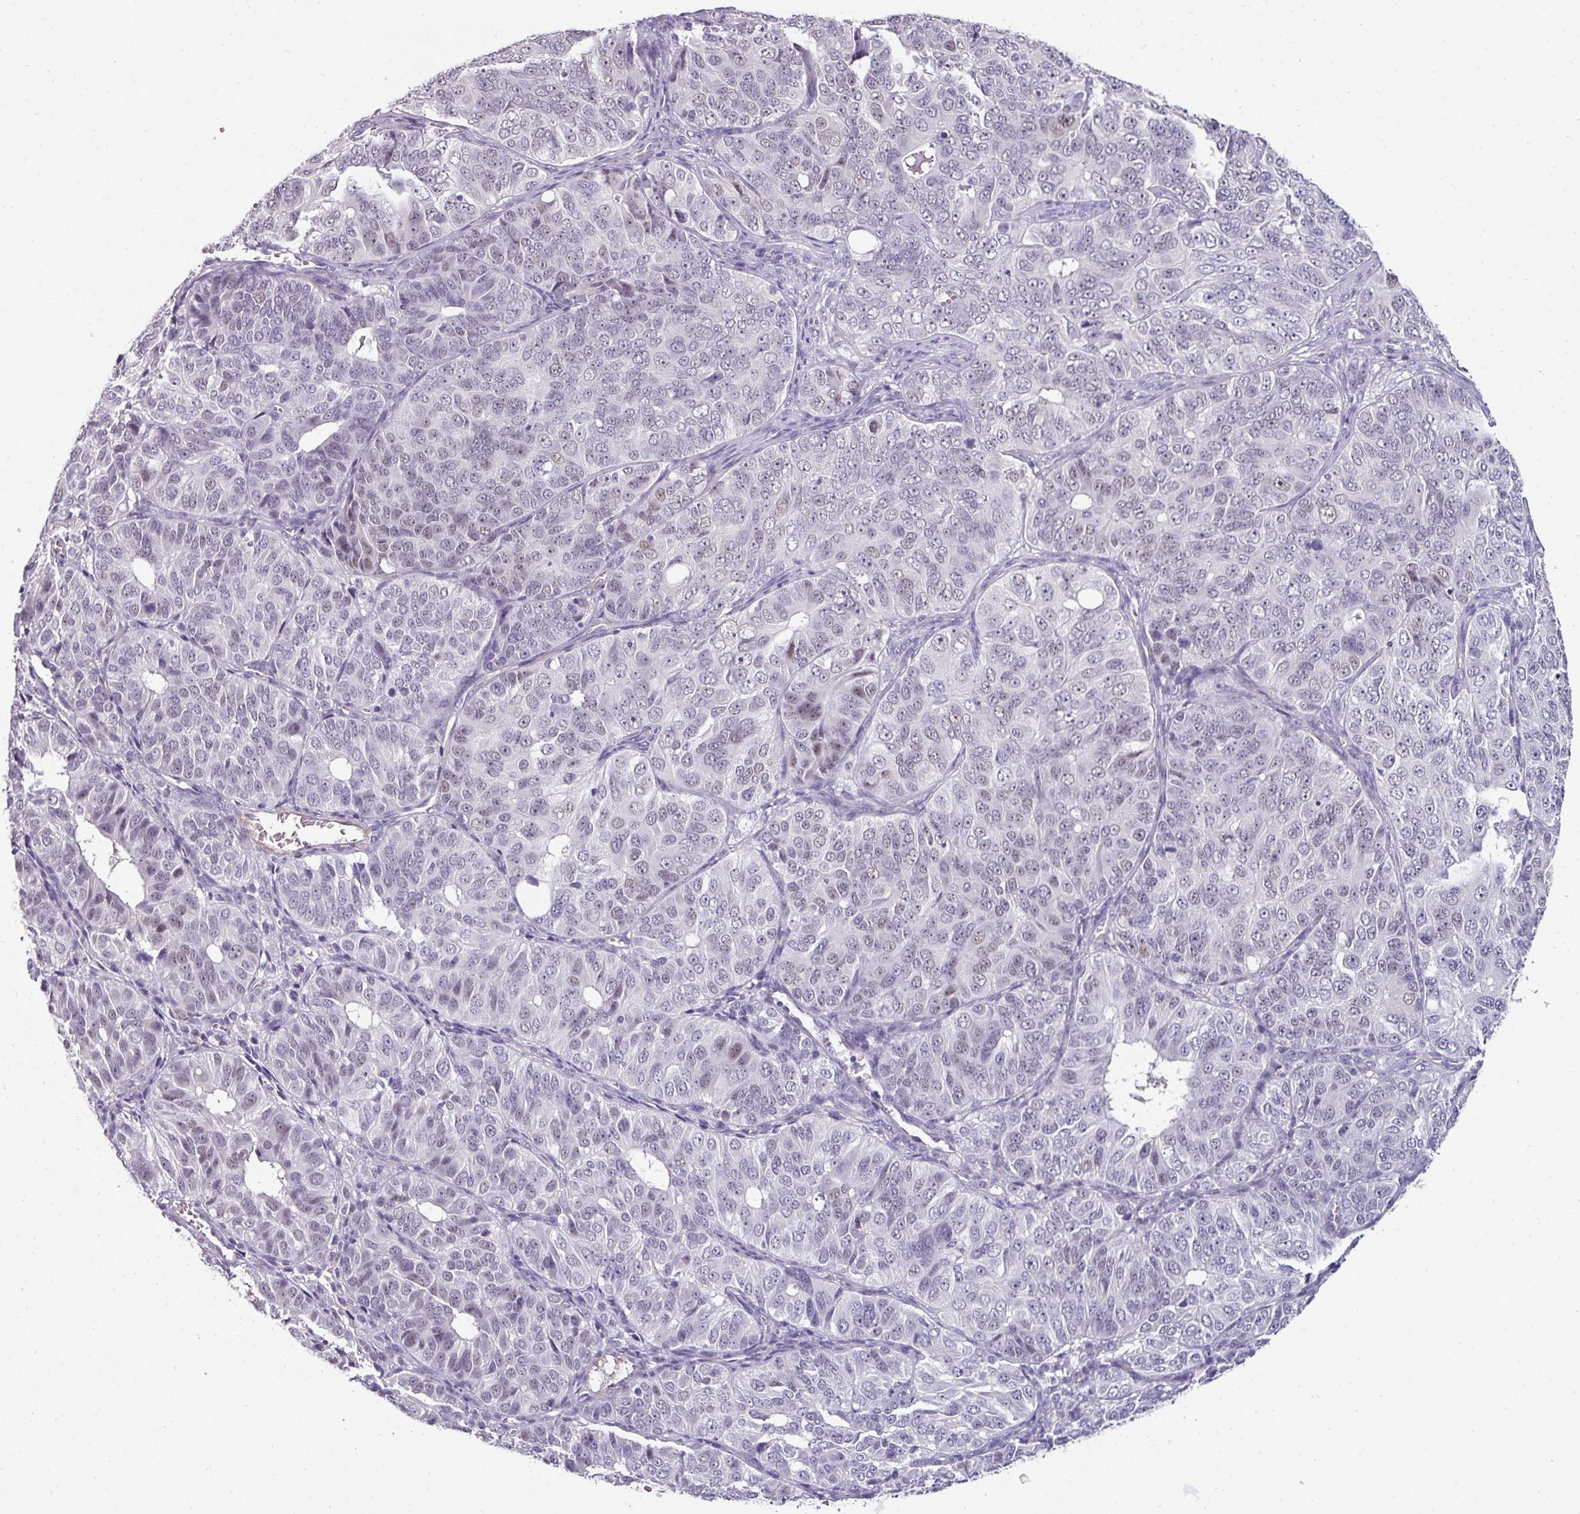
{"staining": {"intensity": "weak", "quantity": "<25%", "location": "nuclear"}, "tissue": "ovarian cancer", "cell_type": "Tumor cells", "image_type": "cancer", "snomed": [{"axis": "morphology", "description": "Carcinoma, endometroid"}, {"axis": "topography", "description": "Ovary"}], "caption": "The micrograph exhibits no significant expression in tumor cells of ovarian endometroid carcinoma.", "gene": "EYA3", "patient": {"sex": "female", "age": 51}}